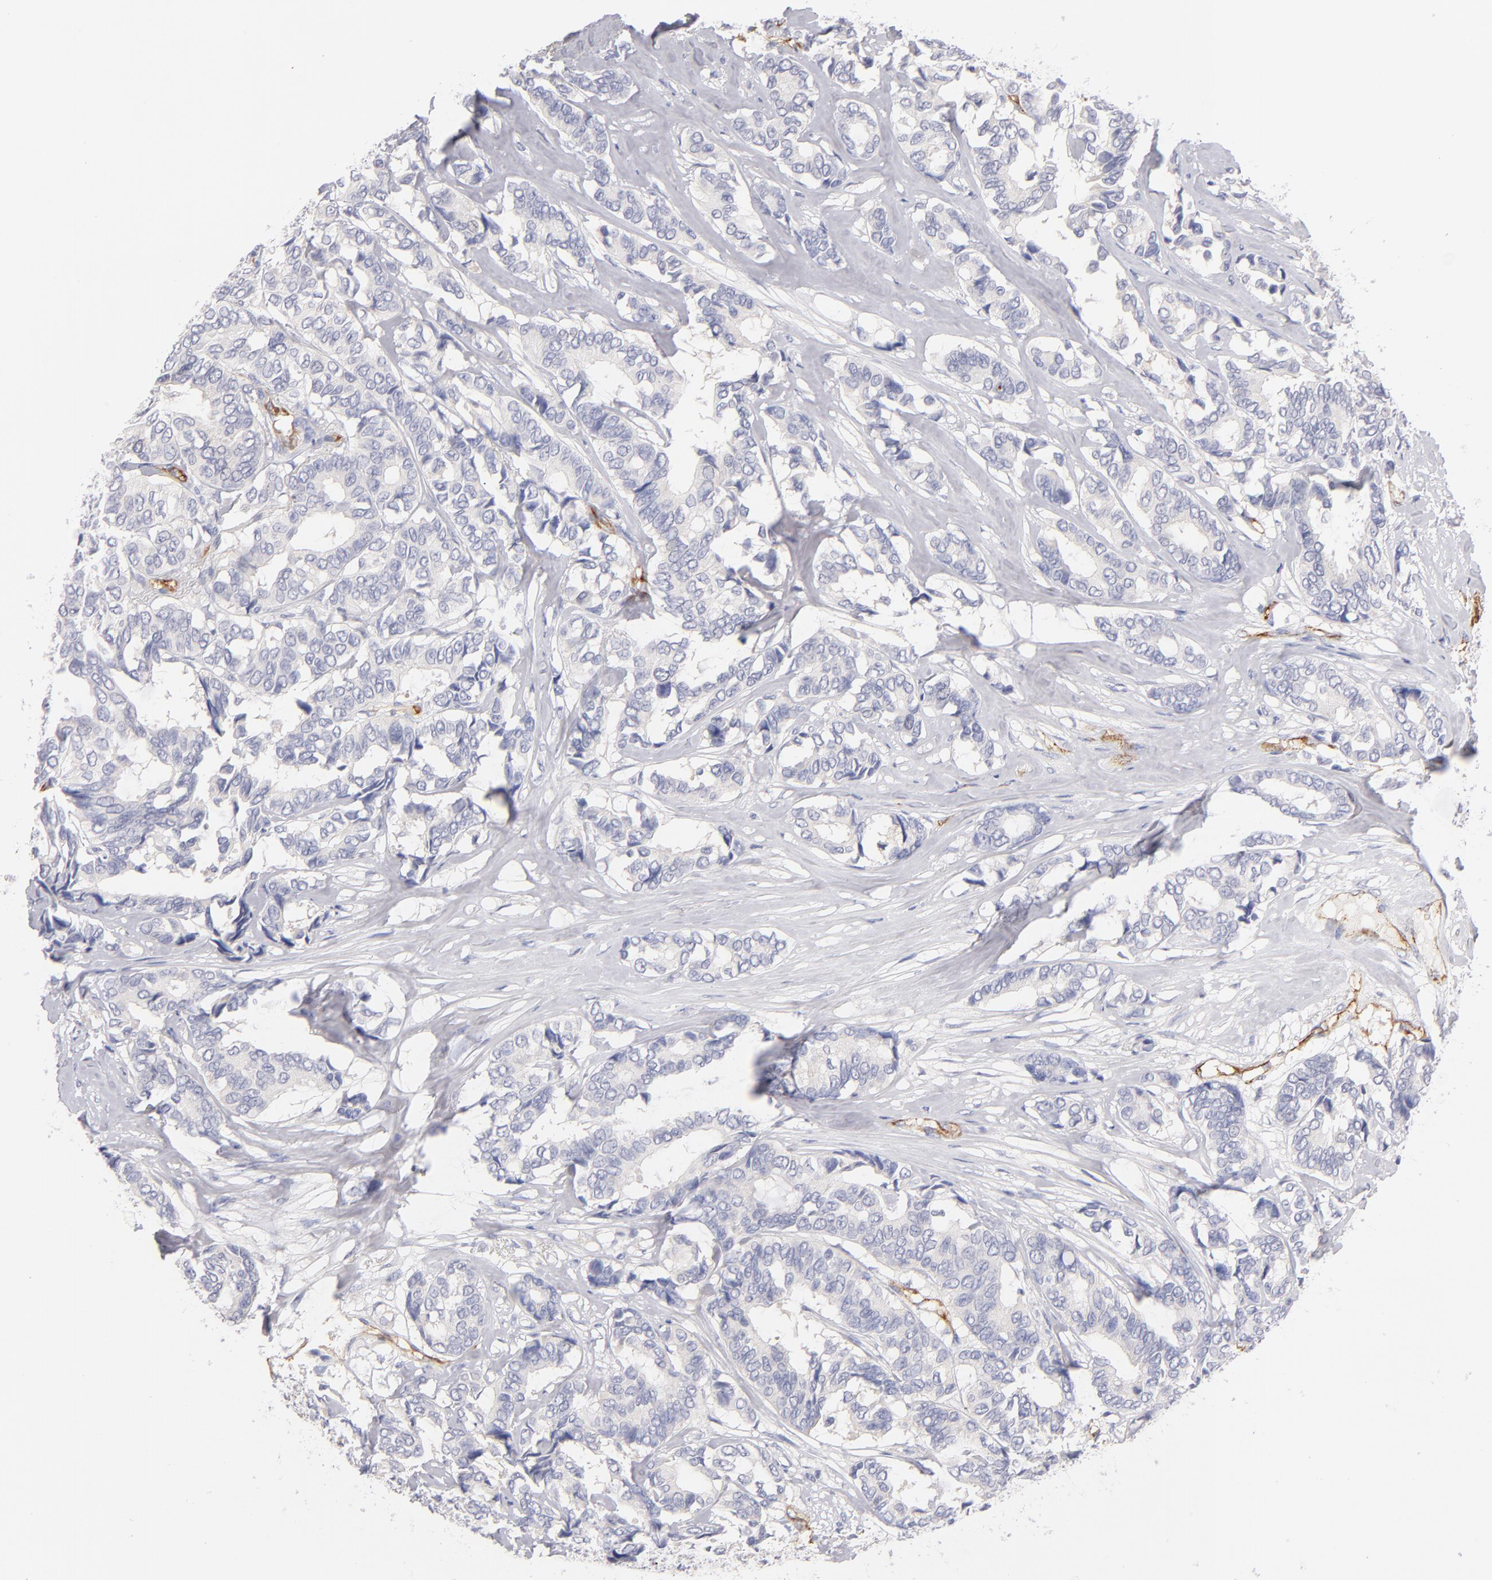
{"staining": {"intensity": "negative", "quantity": "none", "location": "none"}, "tissue": "breast cancer", "cell_type": "Tumor cells", "image_type": "cancer", "snomed": [{"axis": "morphology", "description": "Duct carcinoma"}, {"axis": "topography", "description": "Breast"}], "caption": "A high-resolution image shows immunohistochemistry staining of breast intraductal carcinoma, which reveals no significant expression in tumor cells.", "gene": "PLVAP", "patient": {"sex": "female", "age": 87}}